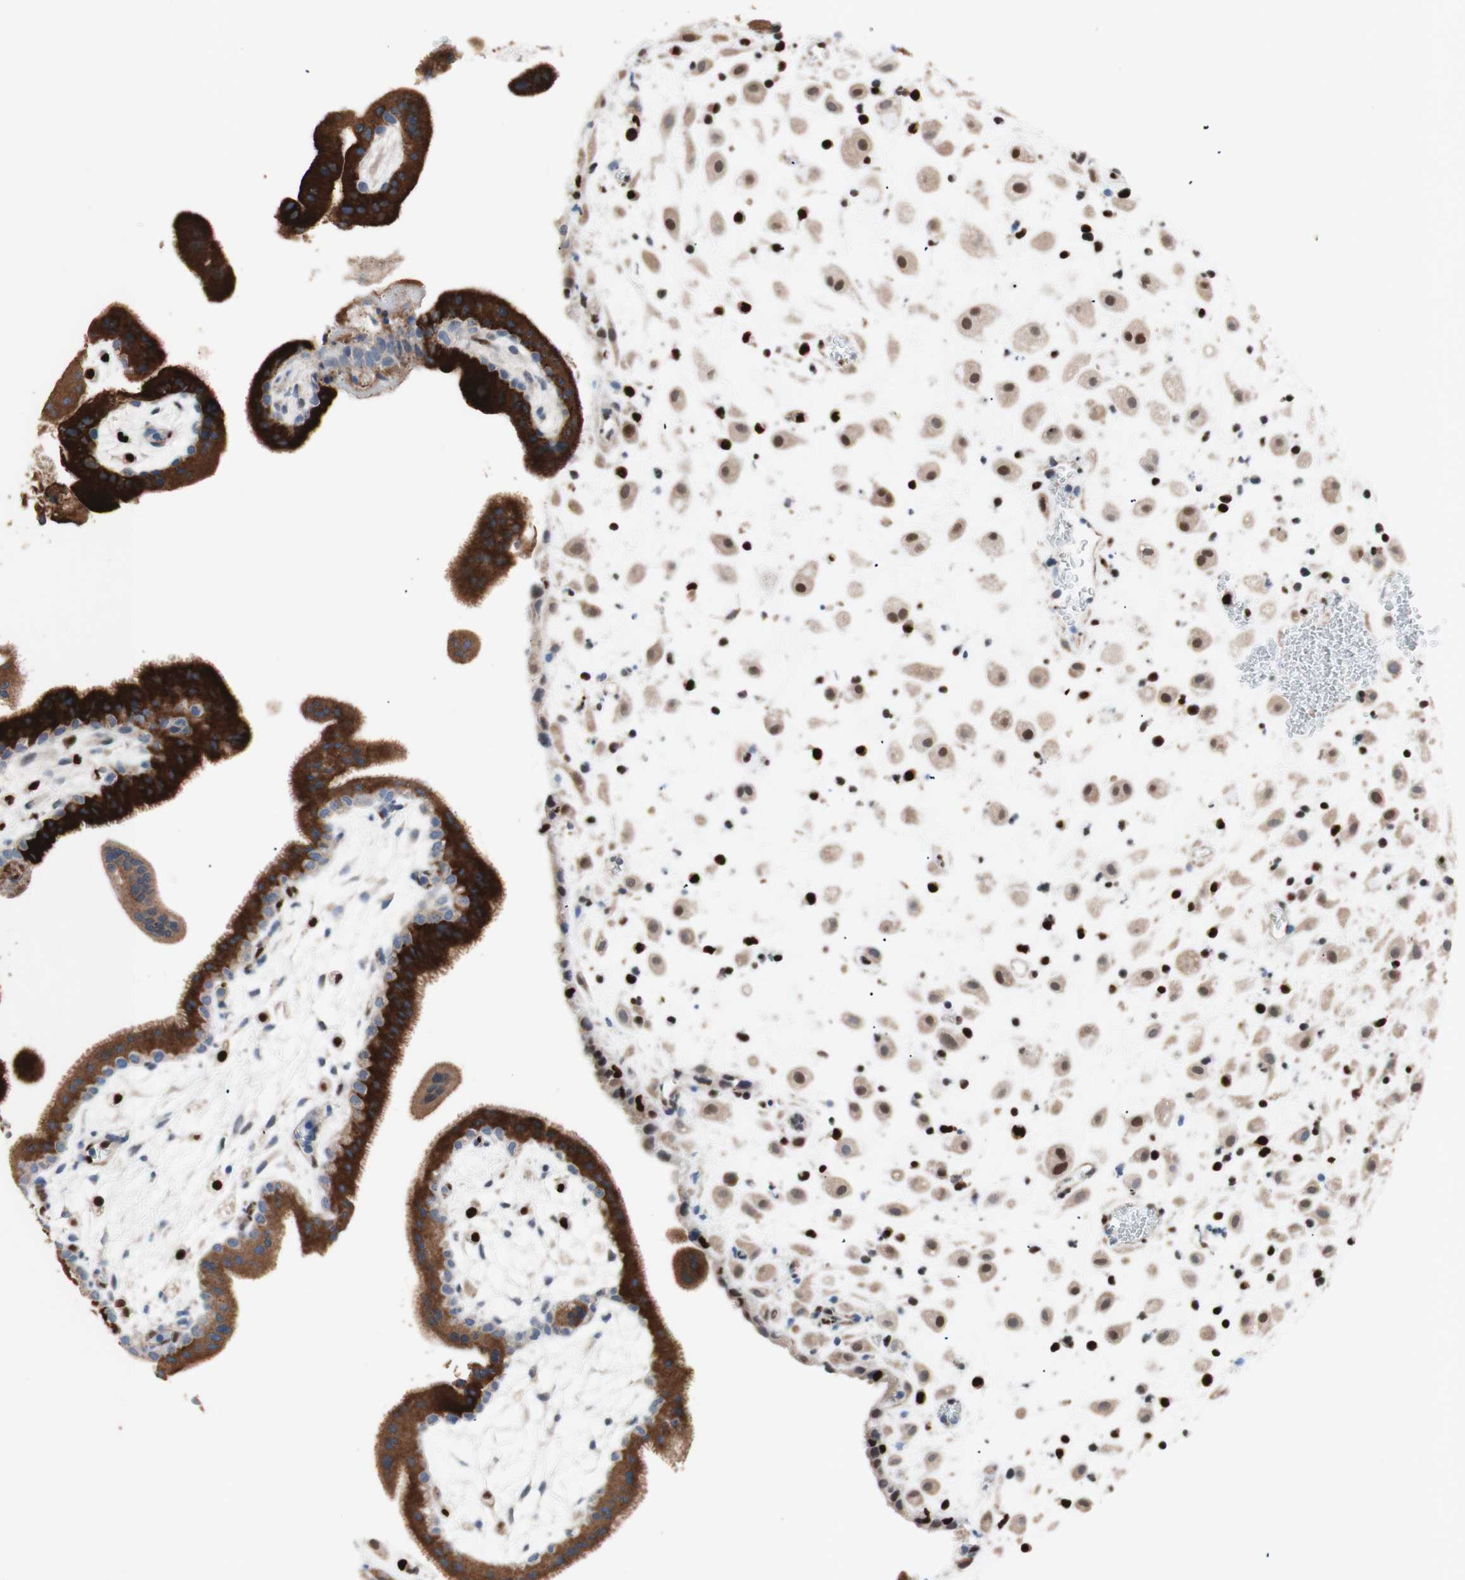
{"staining": {"intensity": "weak", "quantity": ">75%", "location": "cytoplasmic/membranous"}, "tissue": "placenta", "cell_type": "Decidual cells", "image_type": "normal", "snomed": [{"axis": "morphology", "description": "Normal tissue, NOS"}, {"axis": "topography", "description": "Placenta"}], "caption": "The histopathology image demonstrates staining of normal placenta, revealing weak cytoplasmic/membranous protein expression (brown color) within decidual cells.", "gene": "EED", "patient": {"sex": "female", "age": 35}}